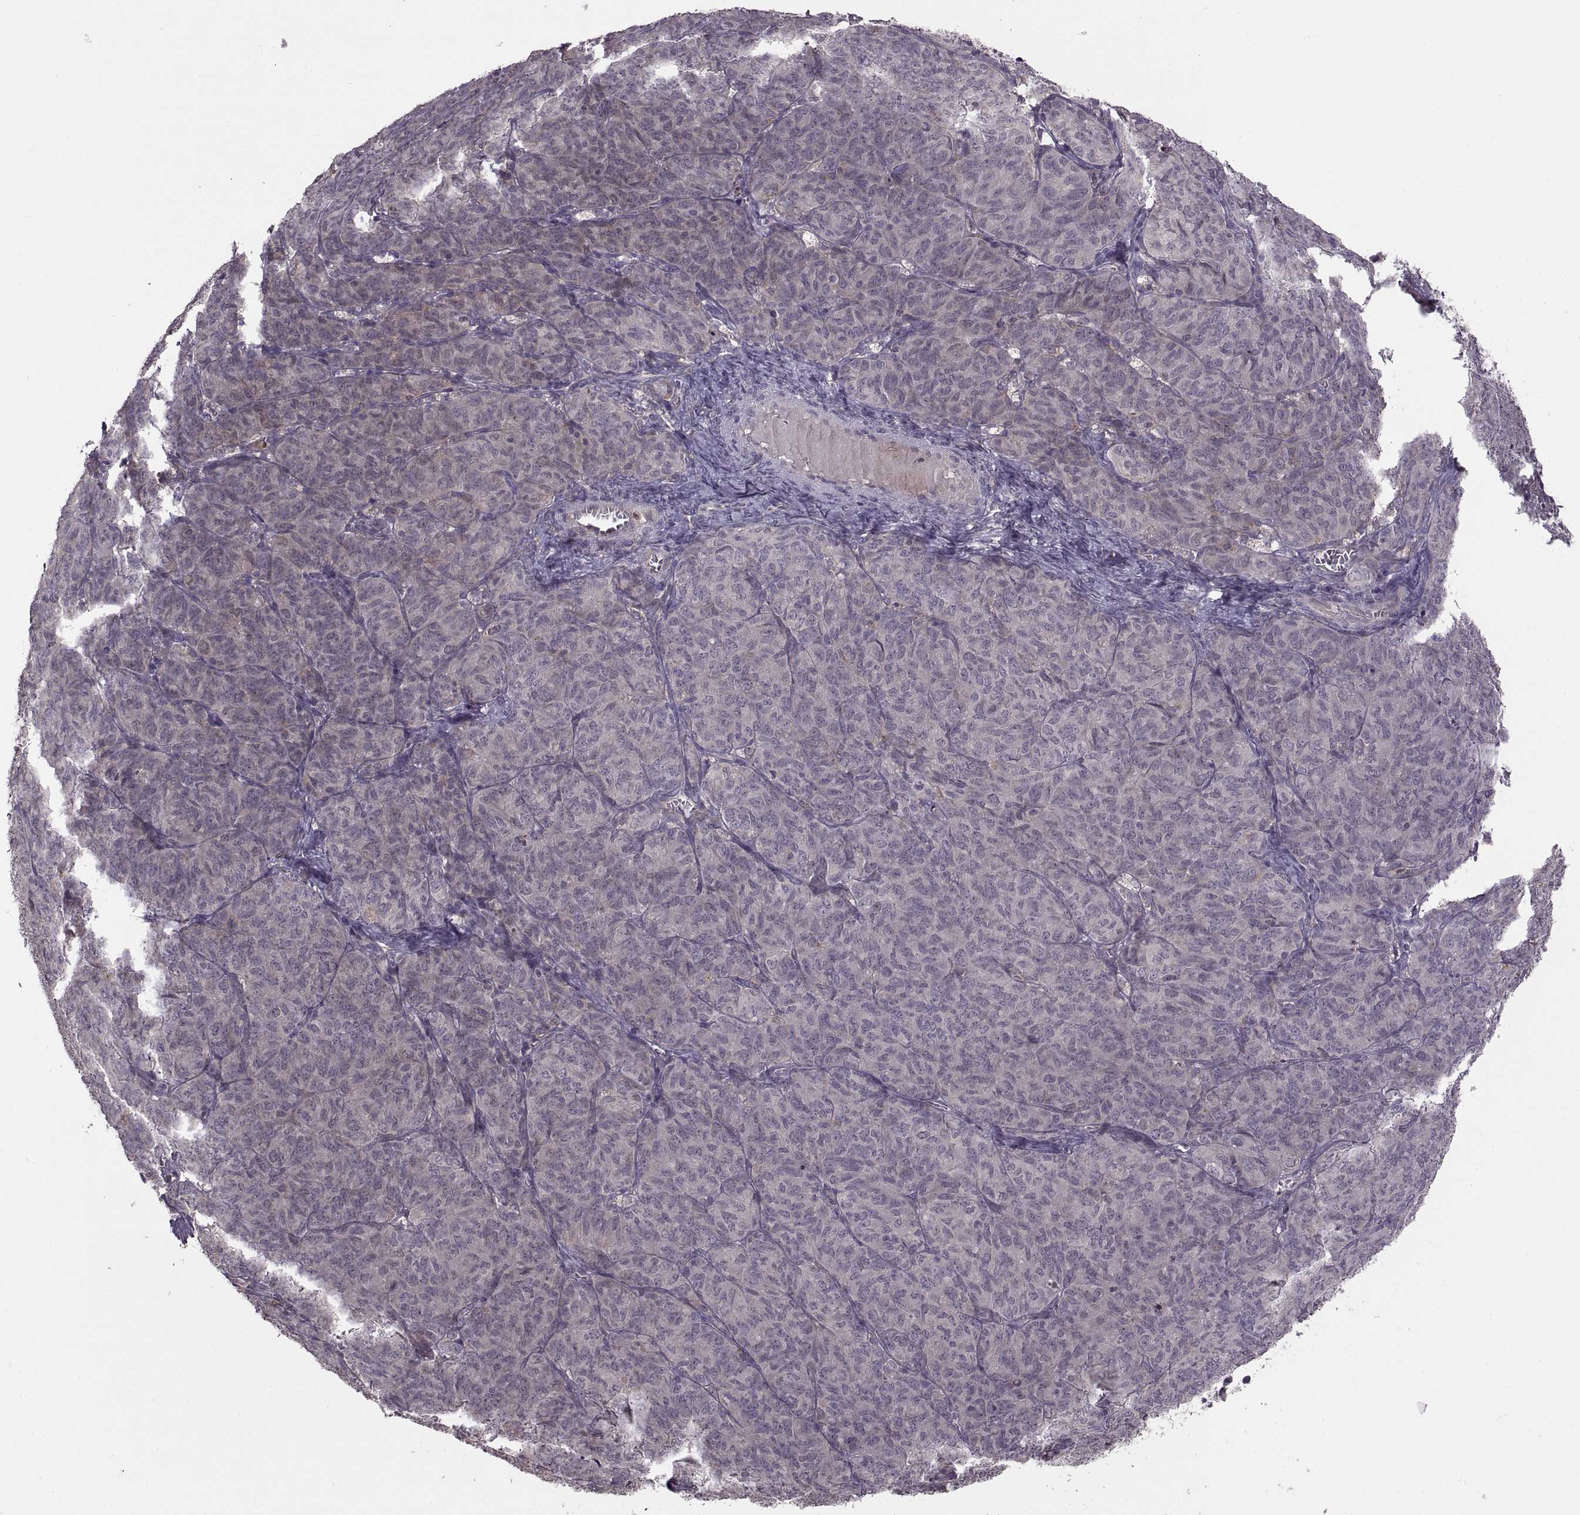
{"staining": {"intensity": "negative", "quantity": "none", "location": "none"}, "tissue": "ovarian cancer", "cell_type": "Tumor cells", "image_type": "cancer", "snomed": [{"axis": "morphology", "description": "Carcinoma, endometroid"}, {"axis": "topography", "description": "Ovary"}], "caption": "There is no significant positivity in tumor cells of ovarian cancer.", "gene": "PIERCE1", "patient": {"sex": "female", "age": 80}}